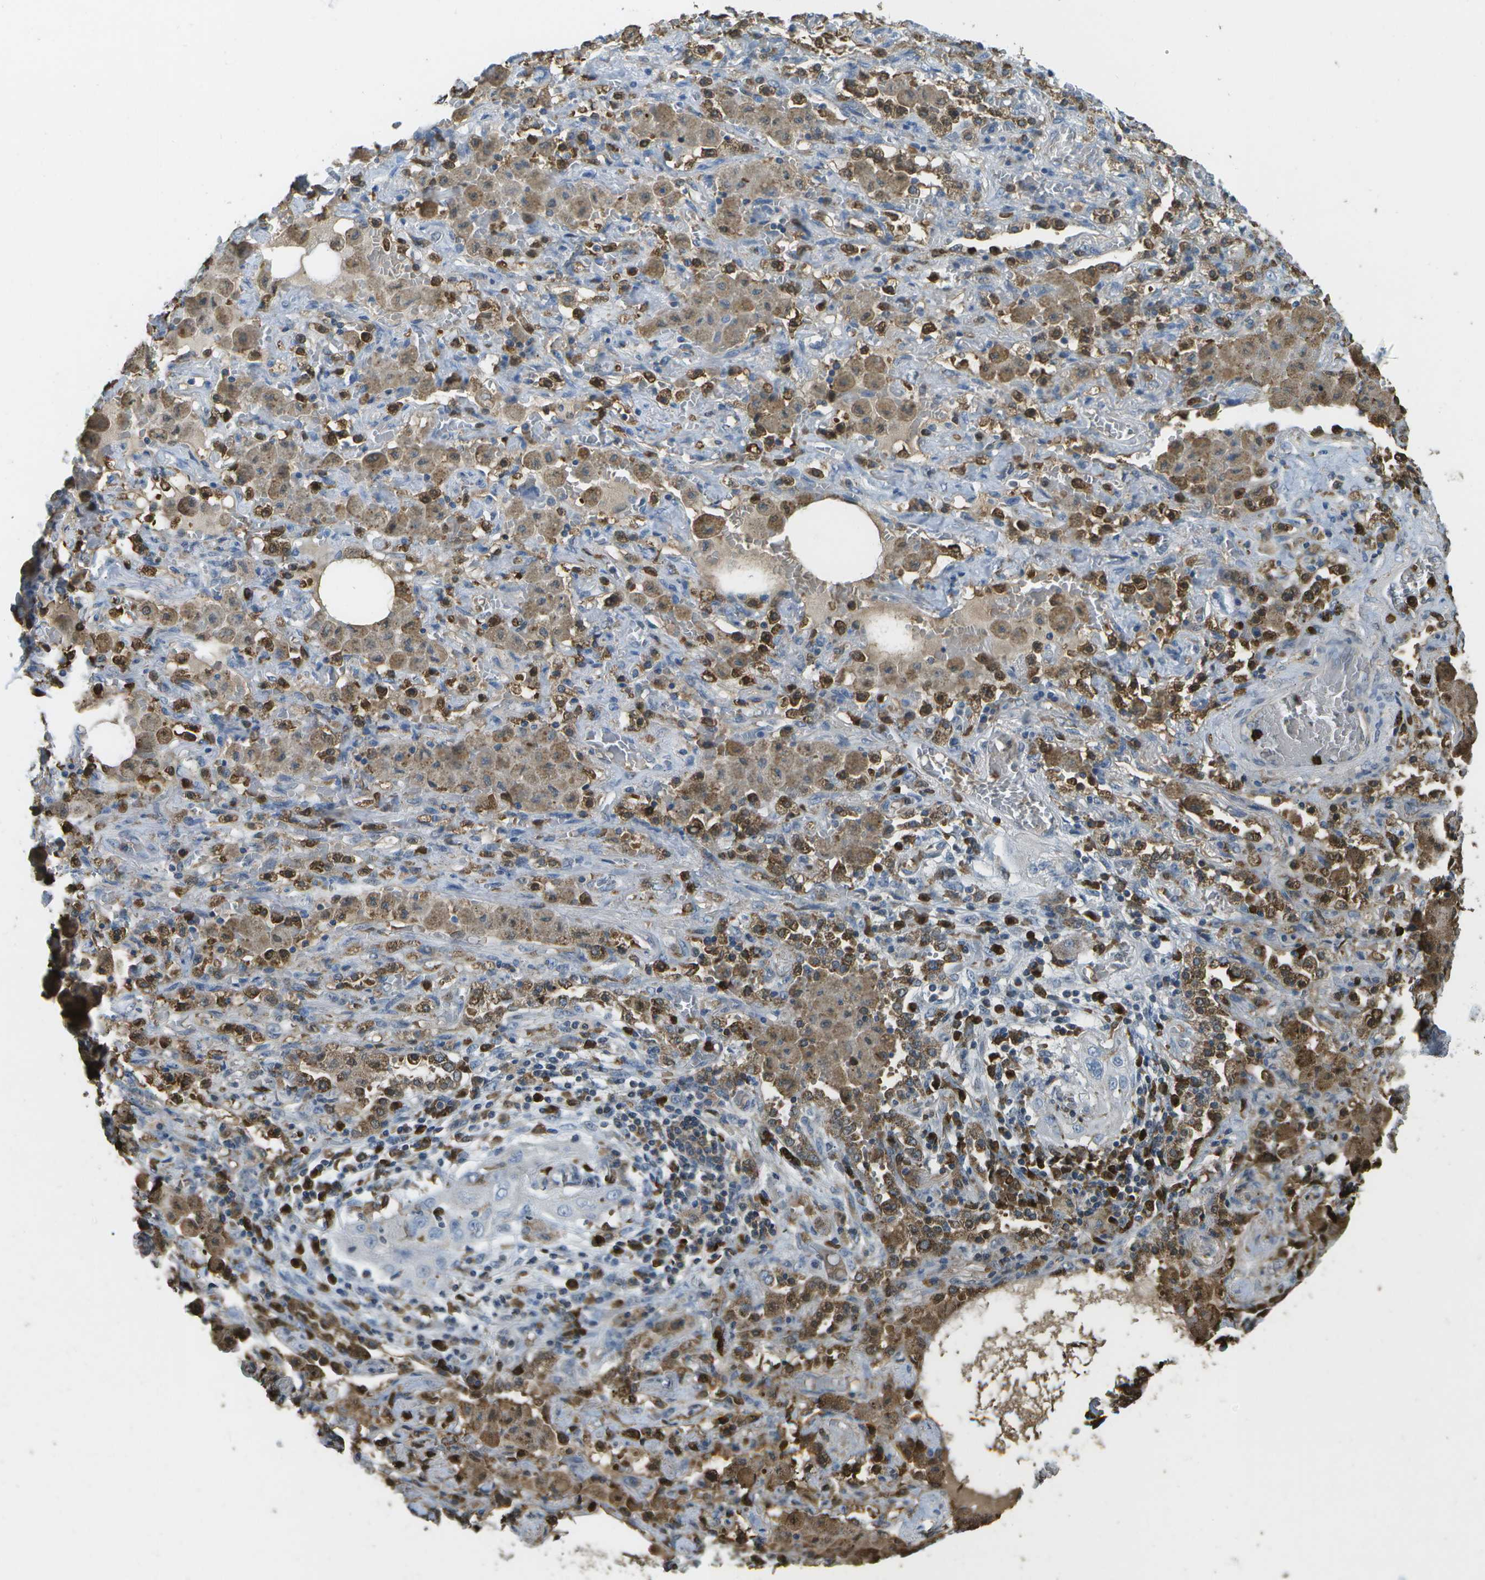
{"staining": {"intensity": "negative", "quantity": "none", "location": "none"}, "tissue": "lung cancer", "cell_type": "Tumor cells", "image_type": "cancer", "snomed": [{"axis": "morphology", "description": "Squamous cell carcinoma, NOS"}, {"axis": "topography", "description": "Lung"}], "caption": "Immunohistochemical staining of human lung cancer shows no significant expression in tumor cells.", "gene": "CACHD1", "patient": {"sex": "female", "age": 47}}